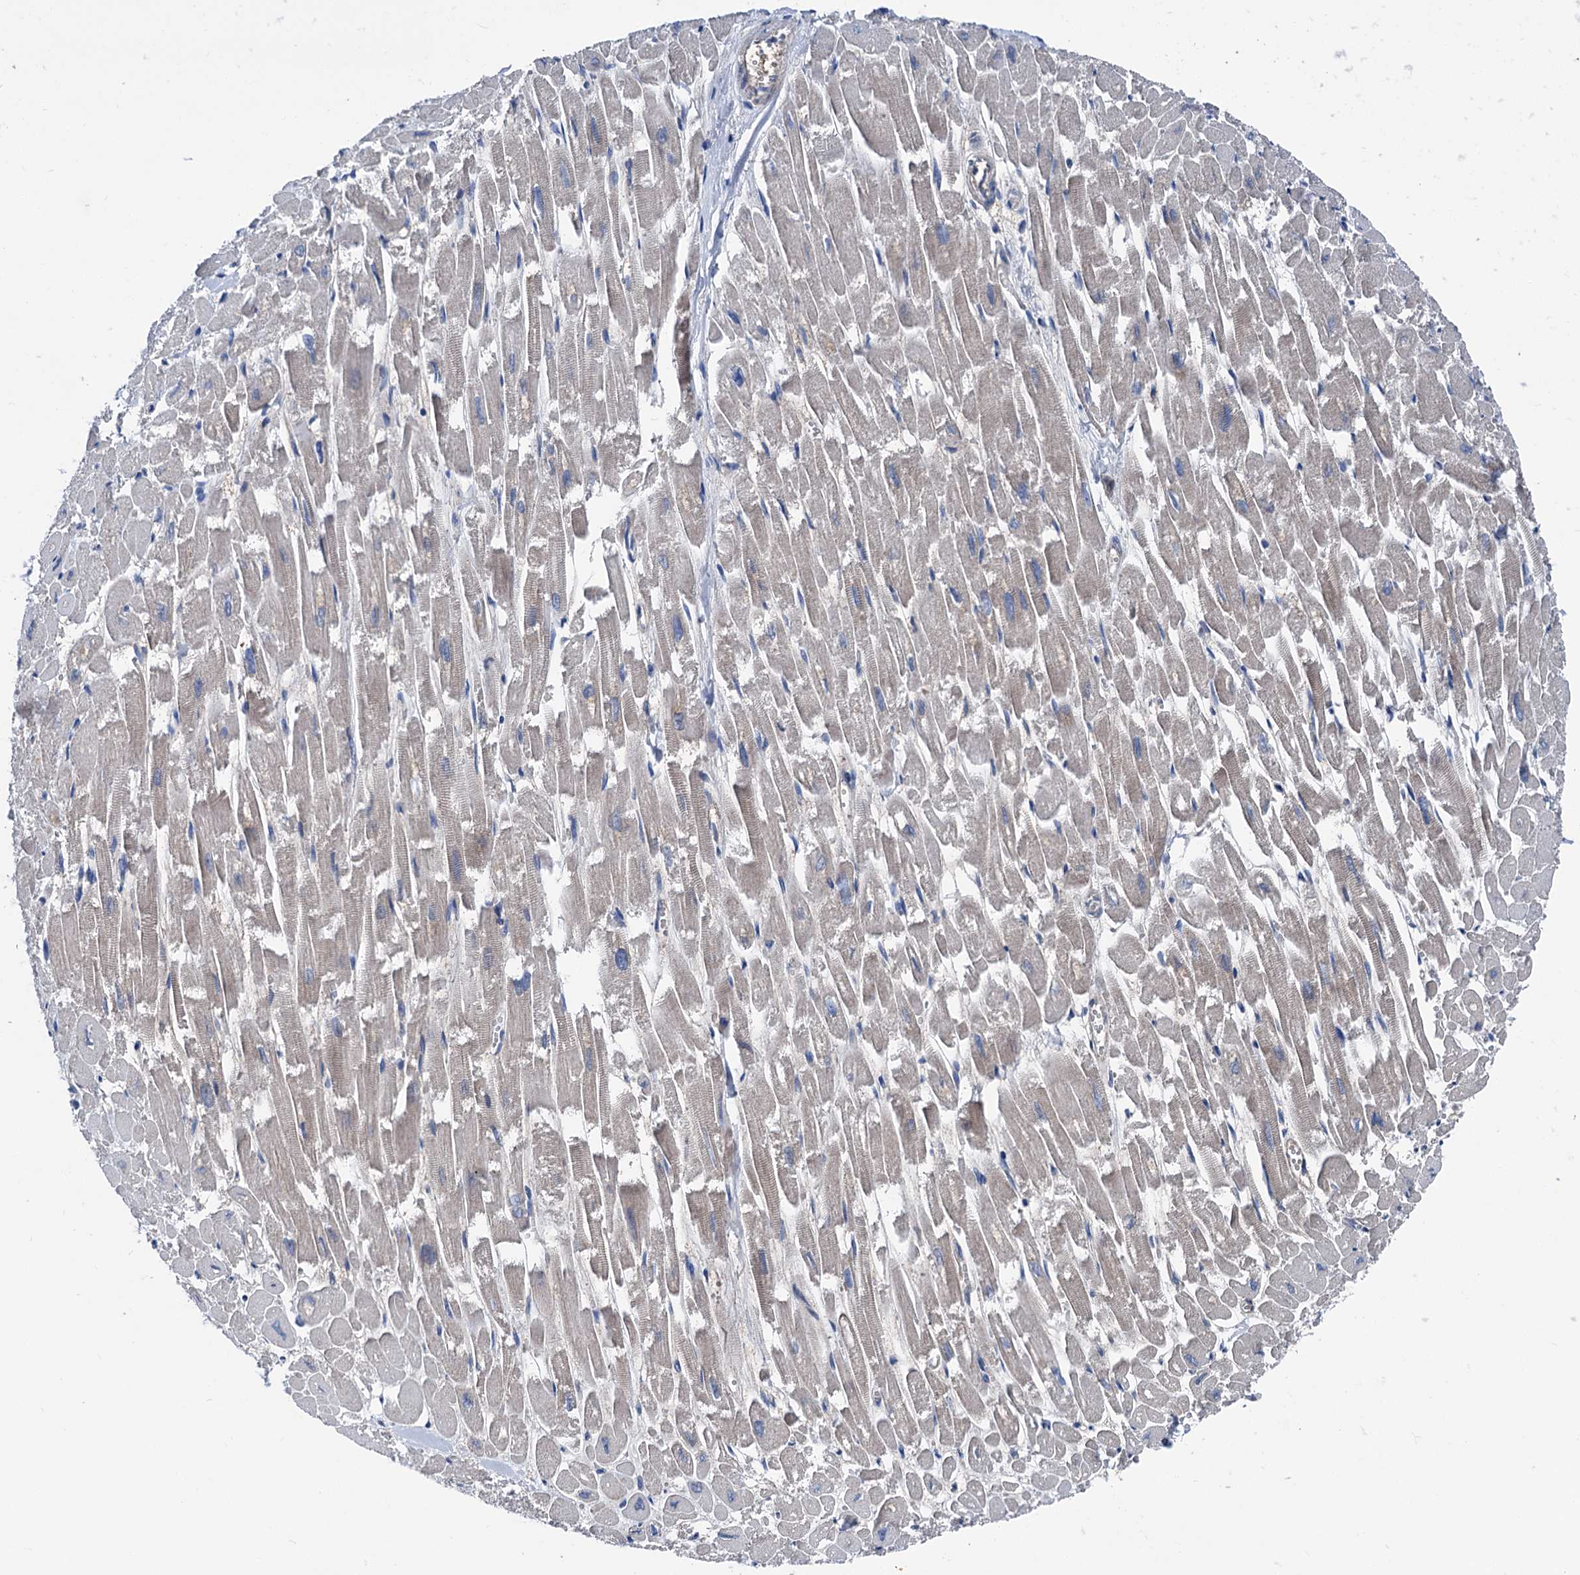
{"staining": {"intensity": "negative", "quantity": "none", "location": "none"}, "tissue": "heart muscle", "cell_type": "Cardiomyocytes", "image_type": "normal", "snomed": [{"axis": "morphology", "description": "Normal tissue, NOS"}, {"axis": "topography", "description": "Heart"}], "caption": "Immunohistochemistry (IHC) of unremarkable heart muscle demonstrates no expression in cardiomyocytes. (Brightfield microscopy of DAB immunohistochemistry (IHC) at high magnification).", "gene": "GLO1", "patient": {"sex": "male", "age": 54}}